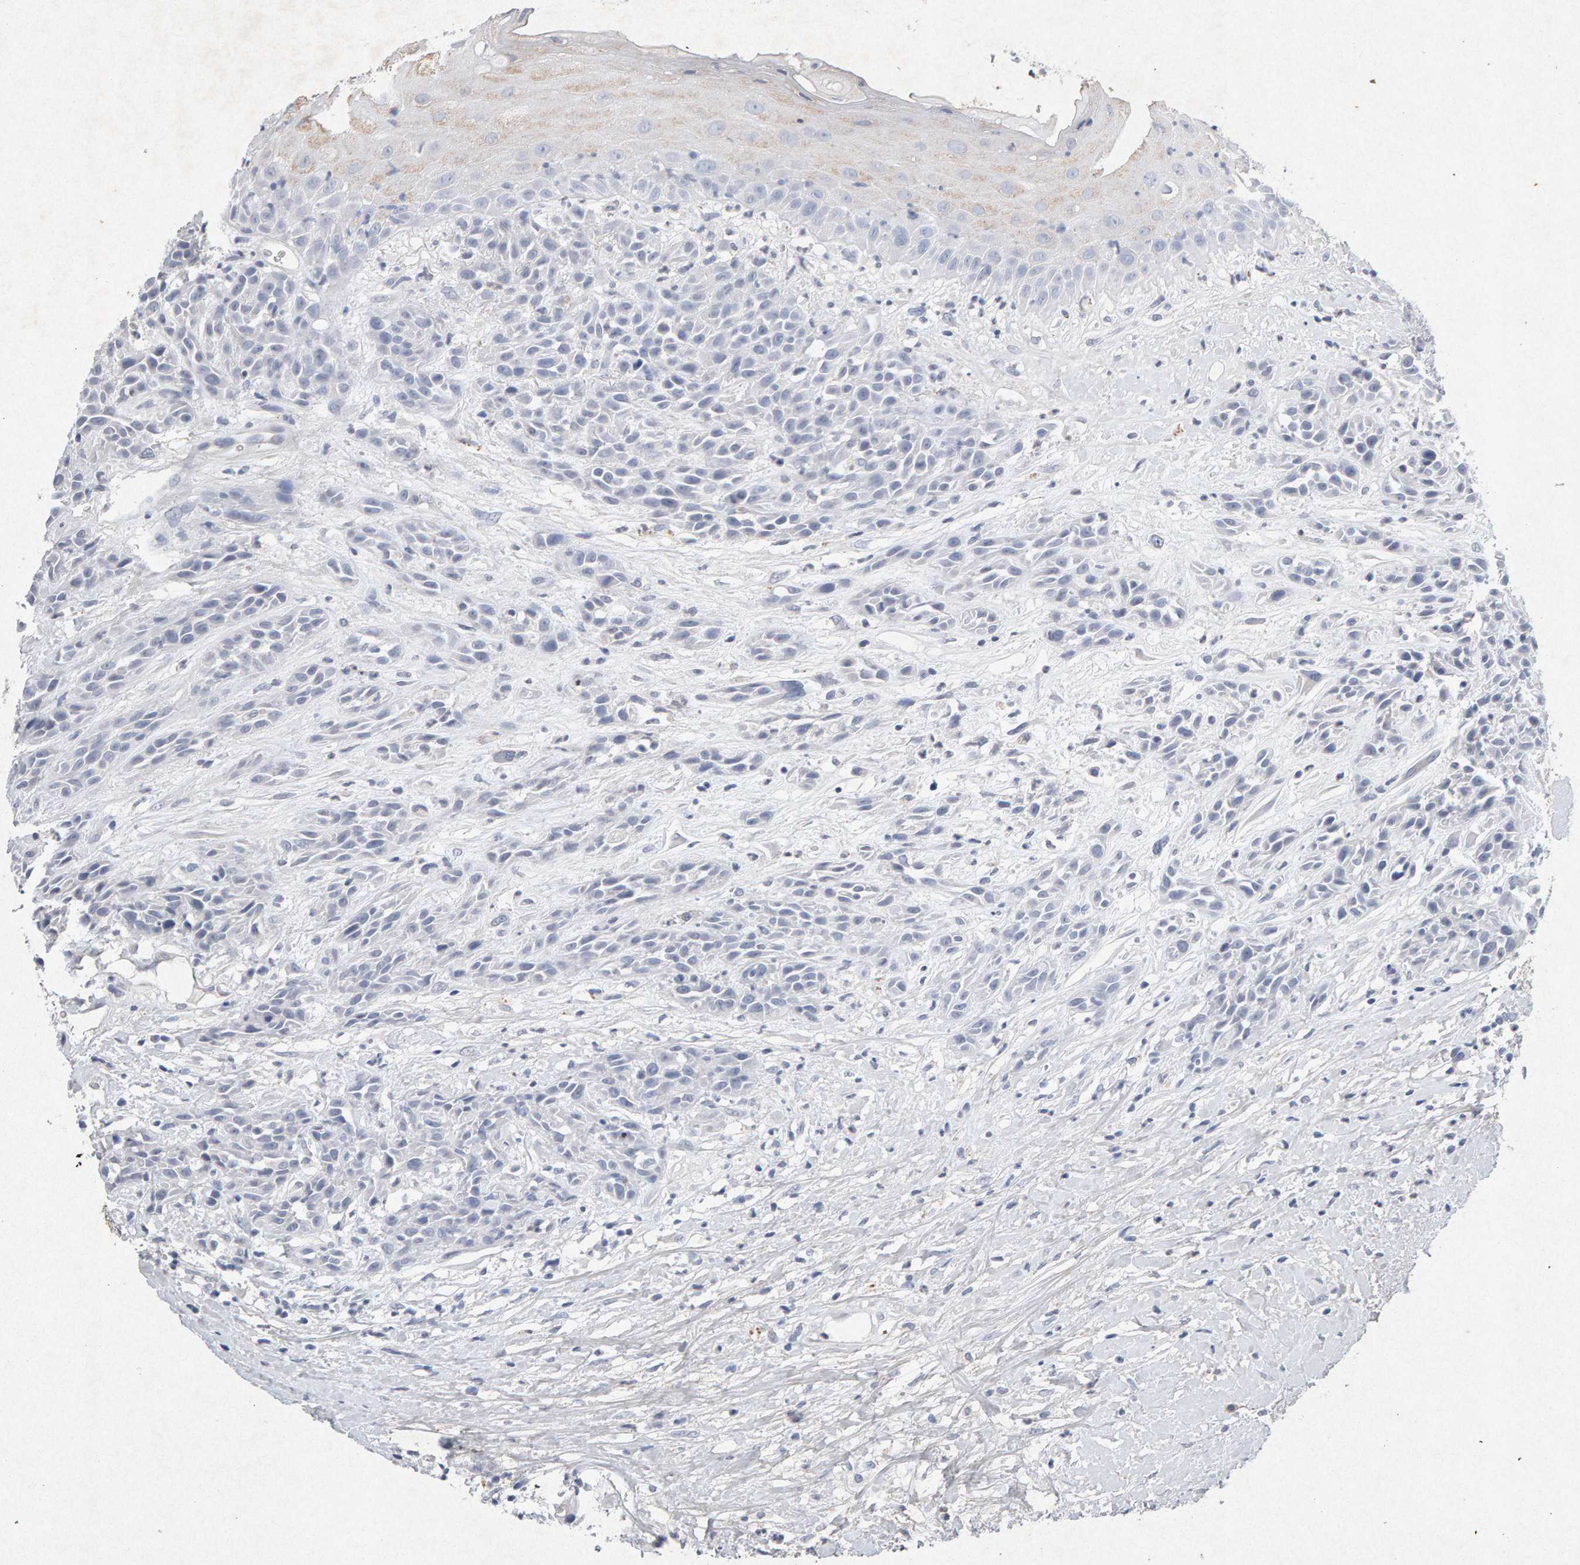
{"staining": {"intensity": "negative", "quantity": "none", "location": "none"}, "tissue": "head and neck cancer", "cell_type": "Tumor cells", "image_type": "cancer", "snomed": [{"axis": "morphology", "description": "Normal tissue, NOS"}, {"axis": "morphology", "description": "Squamous cell carcinoma, NOS"}, {"axis": "topography", "description": "Cartilage tissue"}, {"axis": "topography", "description": "Head-Neck"}], "caption": "Tumor cells show no significant staining in squamous cell carcinoma (head and neck). (Brightfield microscopy of DAB (3,3'-diaminobenzidine) immunohistochemistry (IHC) at high magnification).", "gene": "PTPRM", "patient": {"sex": "male", "age": 62}}